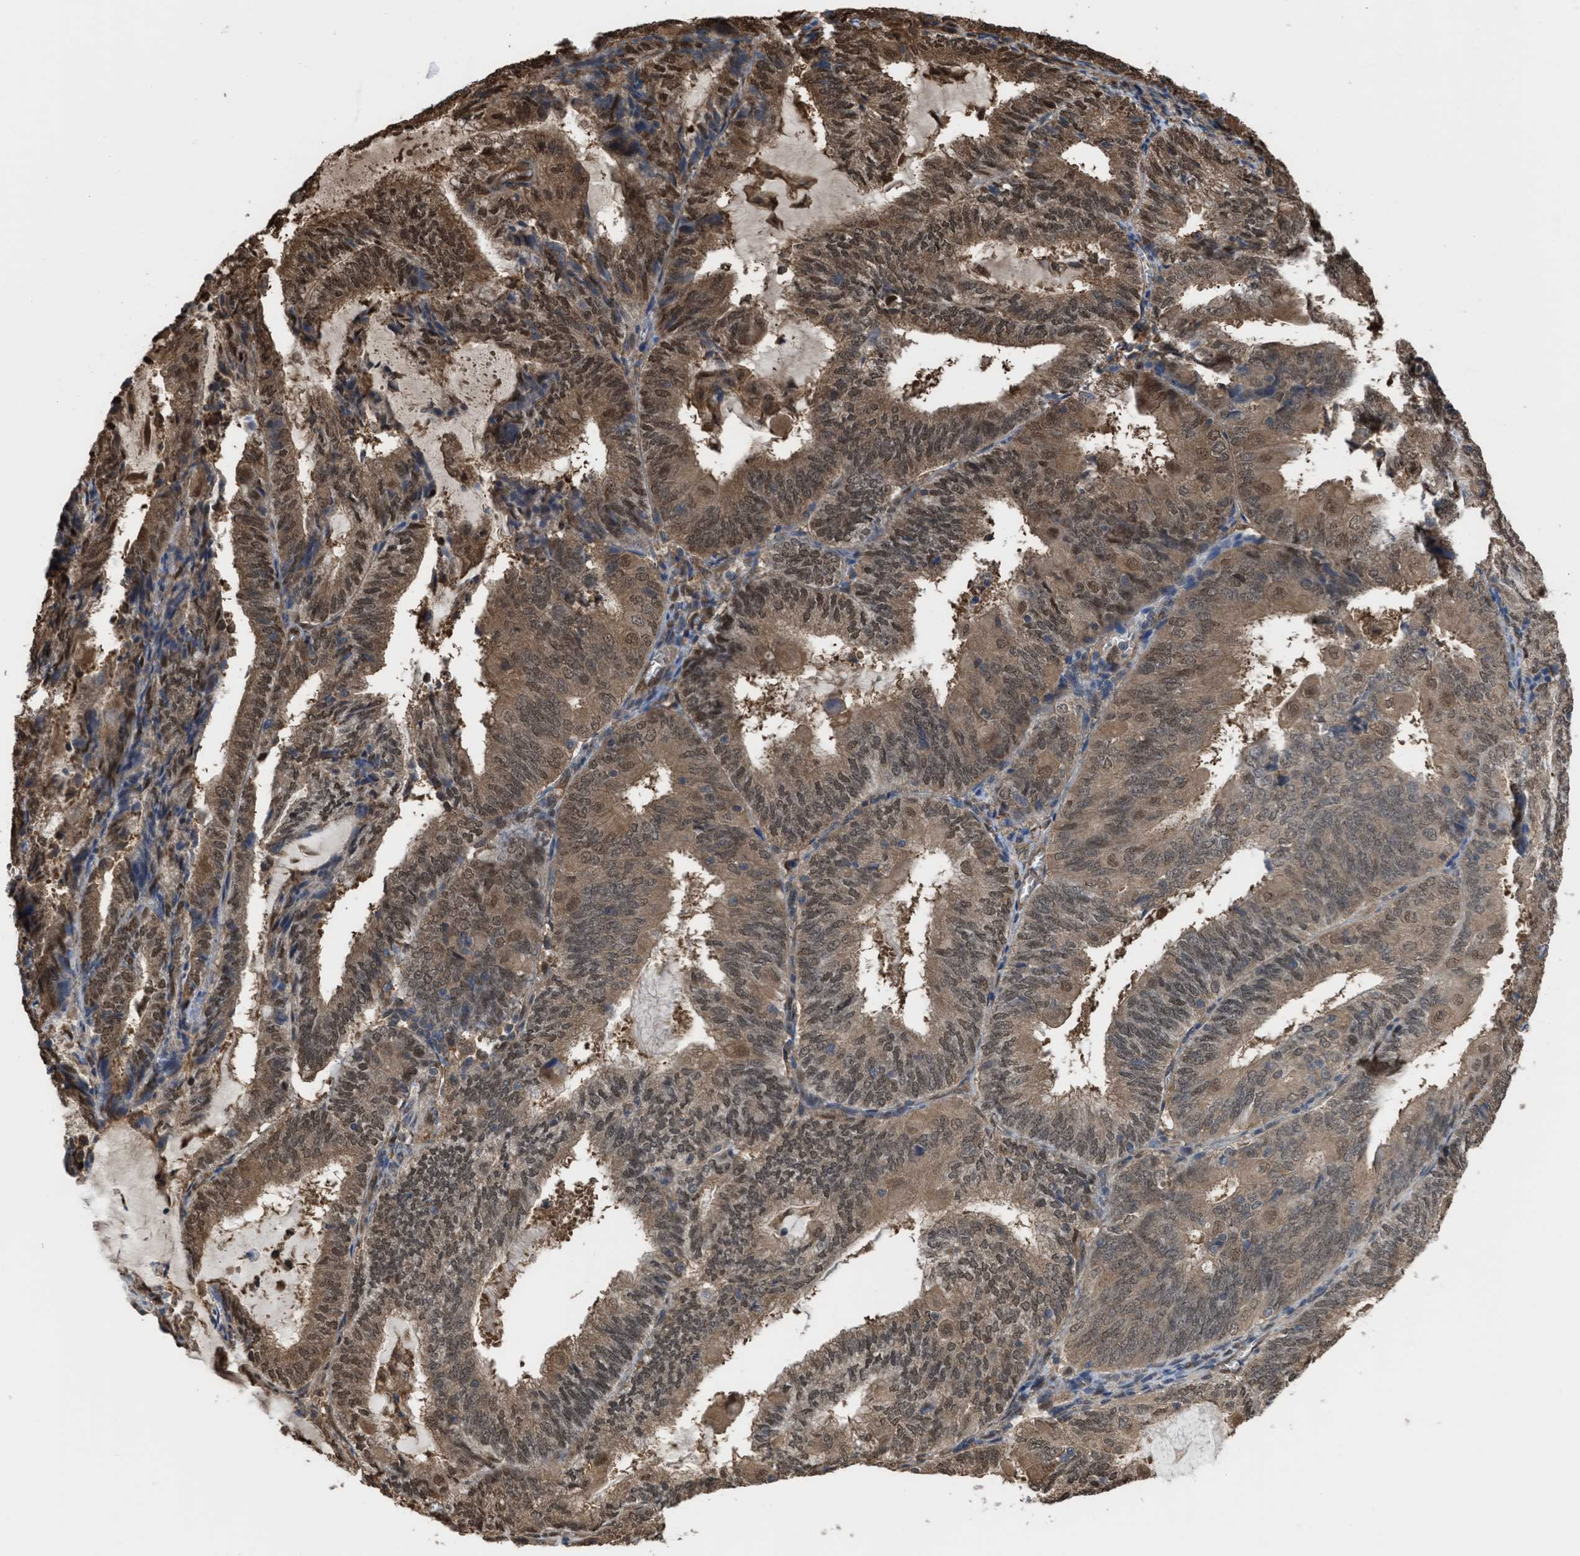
{"staining": {"intensity": "moderate", "quantity": ">75%", "location": "cytoplasmic/membranous,nuclear"}, "tissue": "endometrial cancer", "cell_type": "Tumor cells", "image_type": "cancer", "snomed": [{"axis": "morphology", "description": "Adenocarcinoma, NOS"}, {"axis": "topography", "description": "Endometrium"}], "caption": "Human endometrial cancer stained with a brown dye exhibits moderate cytoplasmic/membranous and nuclear positive staining in approximately >75% of tumor cells.", "gene": "YWHAG", "patient": {"sex": "female", "age": 81}}